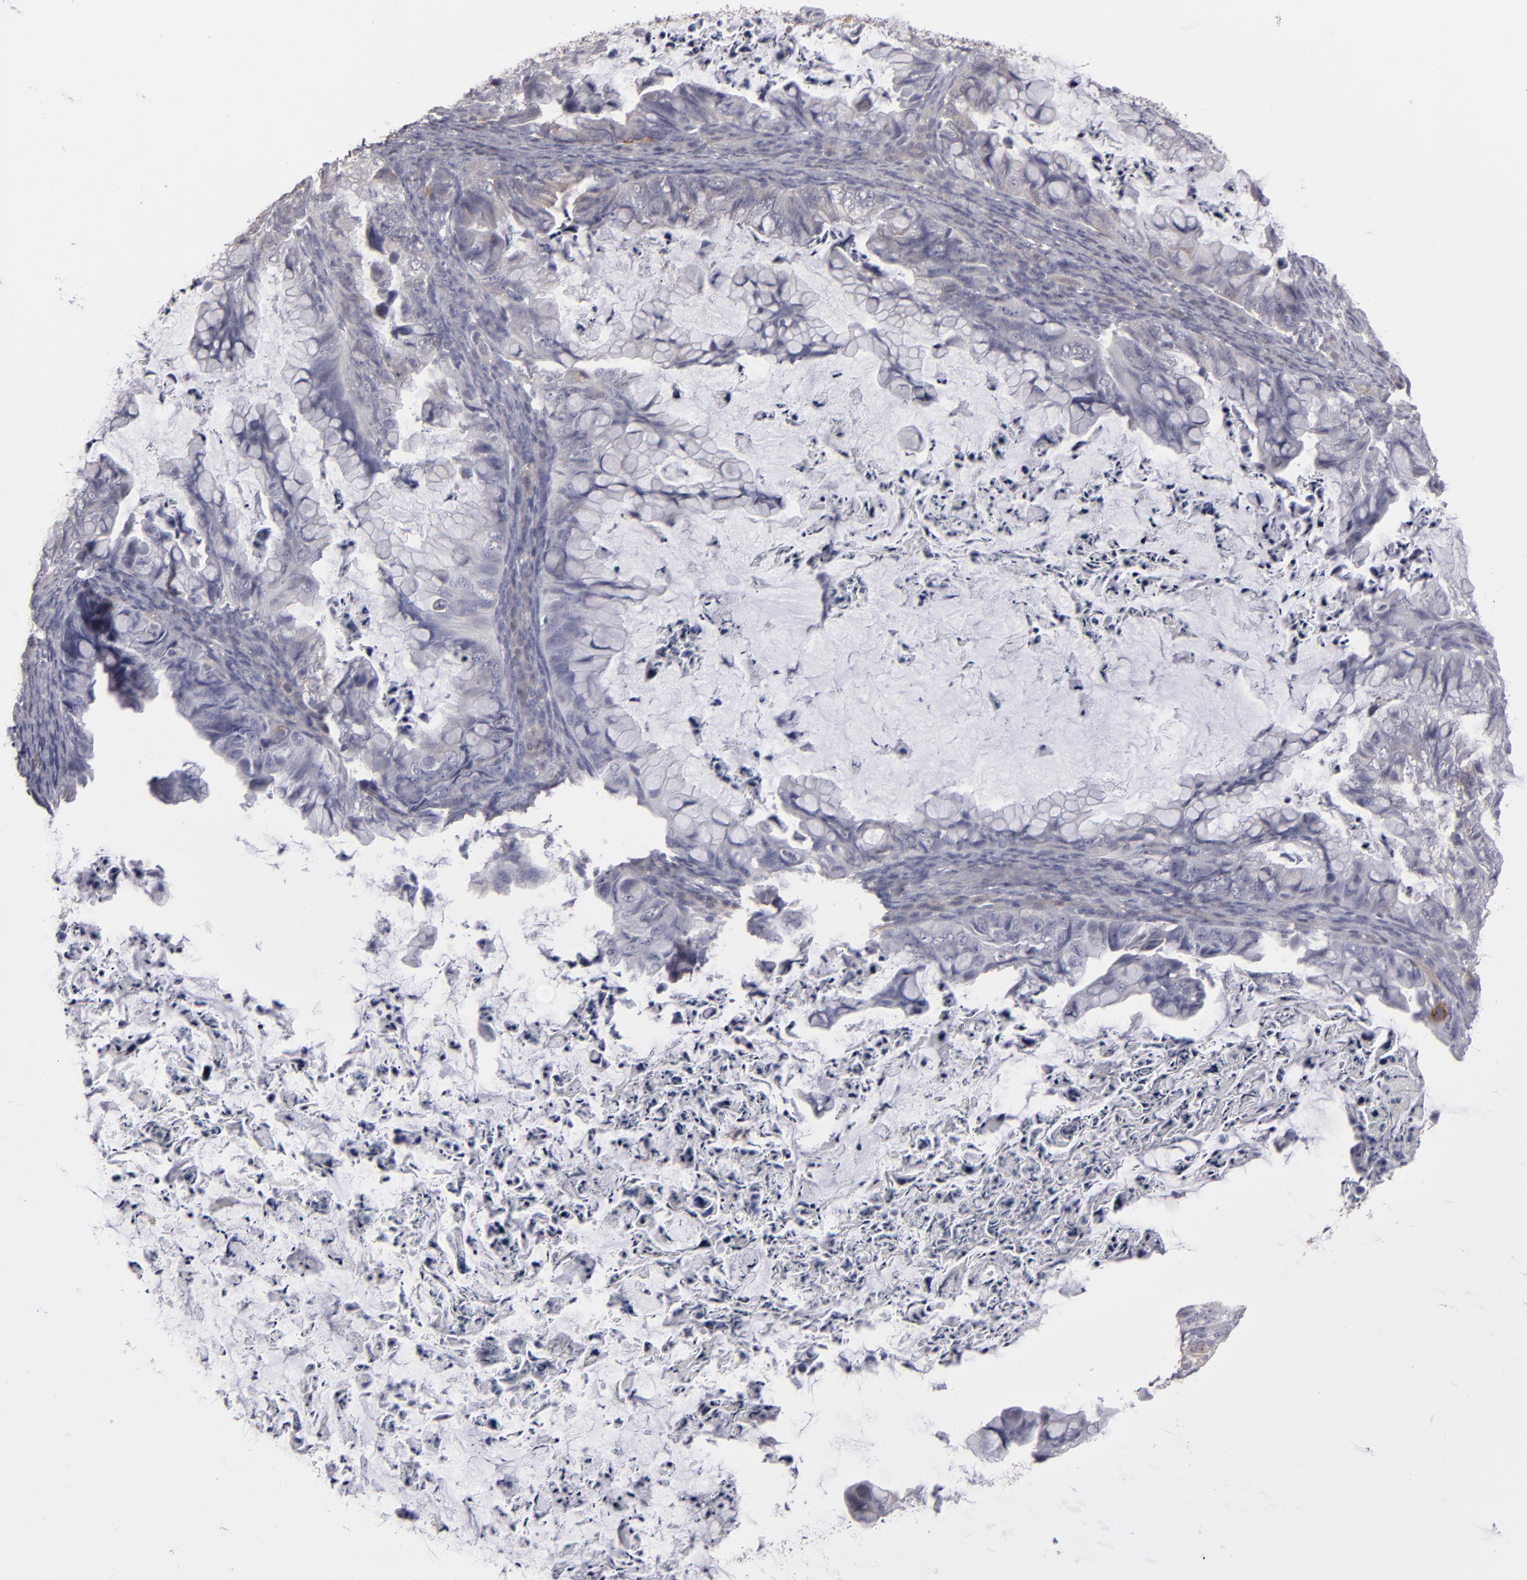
{"staining": {"intensity": "weak", "quantity": "<25%", "location": "cytoplasmic/membranous"}, "tissue": "ovarian cancer", "cell_type": "Tumor cells", "image_type": "cancer", "snomed": [{"axis": "morphology", "description": "Cystadenocarcinoma, mucinous, NOS"}, {"axis": "topography", "description": "Ovary"}], "caption": "The micrograph exhibits no significant staining in tumor cells of ovarian cancer (mucinous cystadenocarcinoma).", "gene": "SEMA3G", "patient": {"sex": "female", "age": 36}}